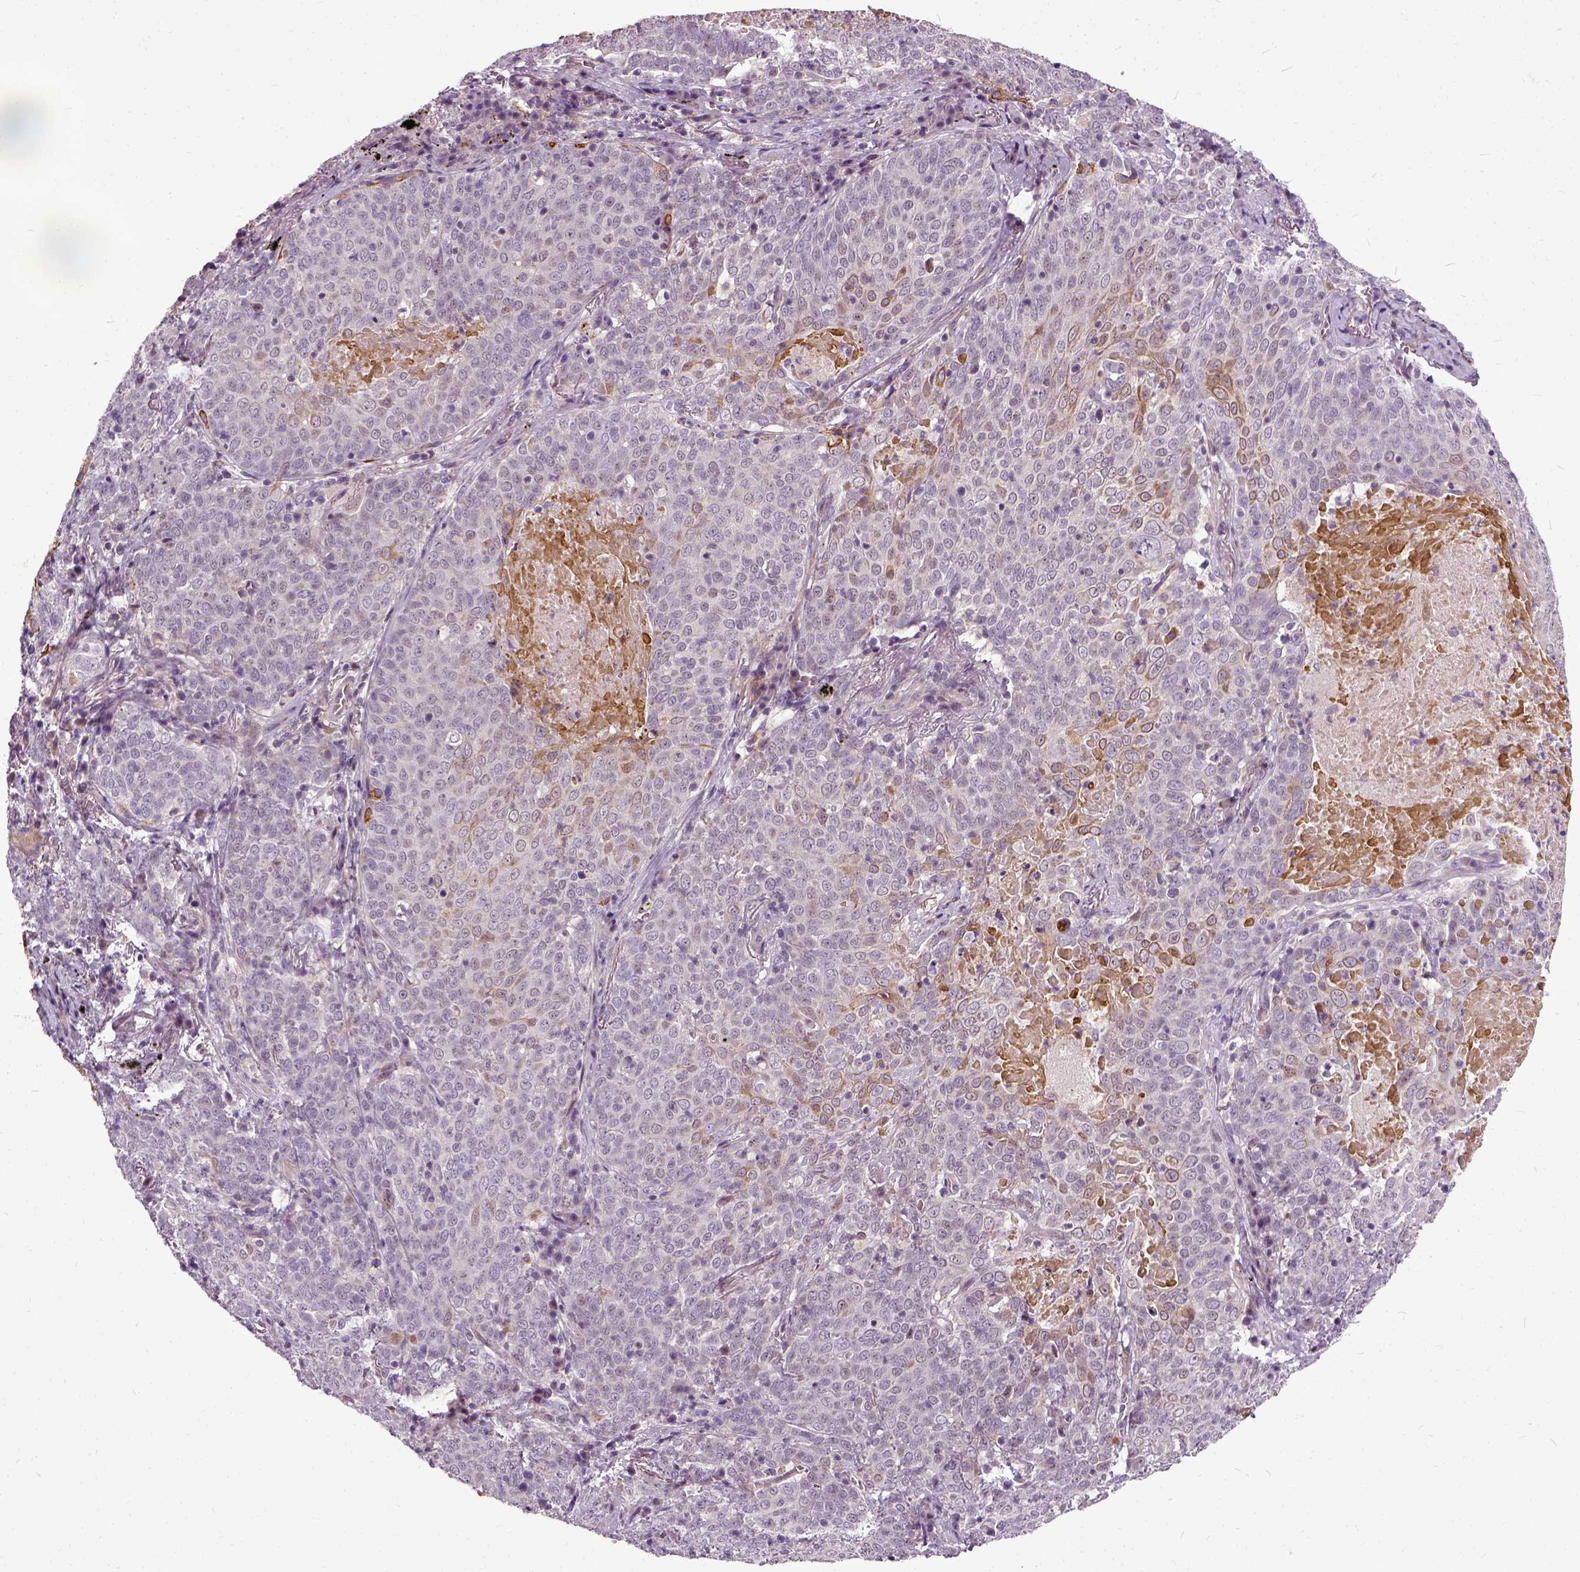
{"staining": {"intensity": "weak", "quantity": "<25%", "location": "cytoplasmic/membranous"}, "tissue": "lung cancer", "cell_type": "Tumor cells", "image_type": "cancer", "snomed": [{"axis": "morphology", "description": "Squamous cell carcinoma, NOS"}, {"axis": "topography", "description": "Lung"}], "caption": "Tumor cells are negative for brown protein staining in lung cancer (squamous cell carcinoma).", "gene": "ILRUN", "patient": {"sex": "male", "age": 82}}